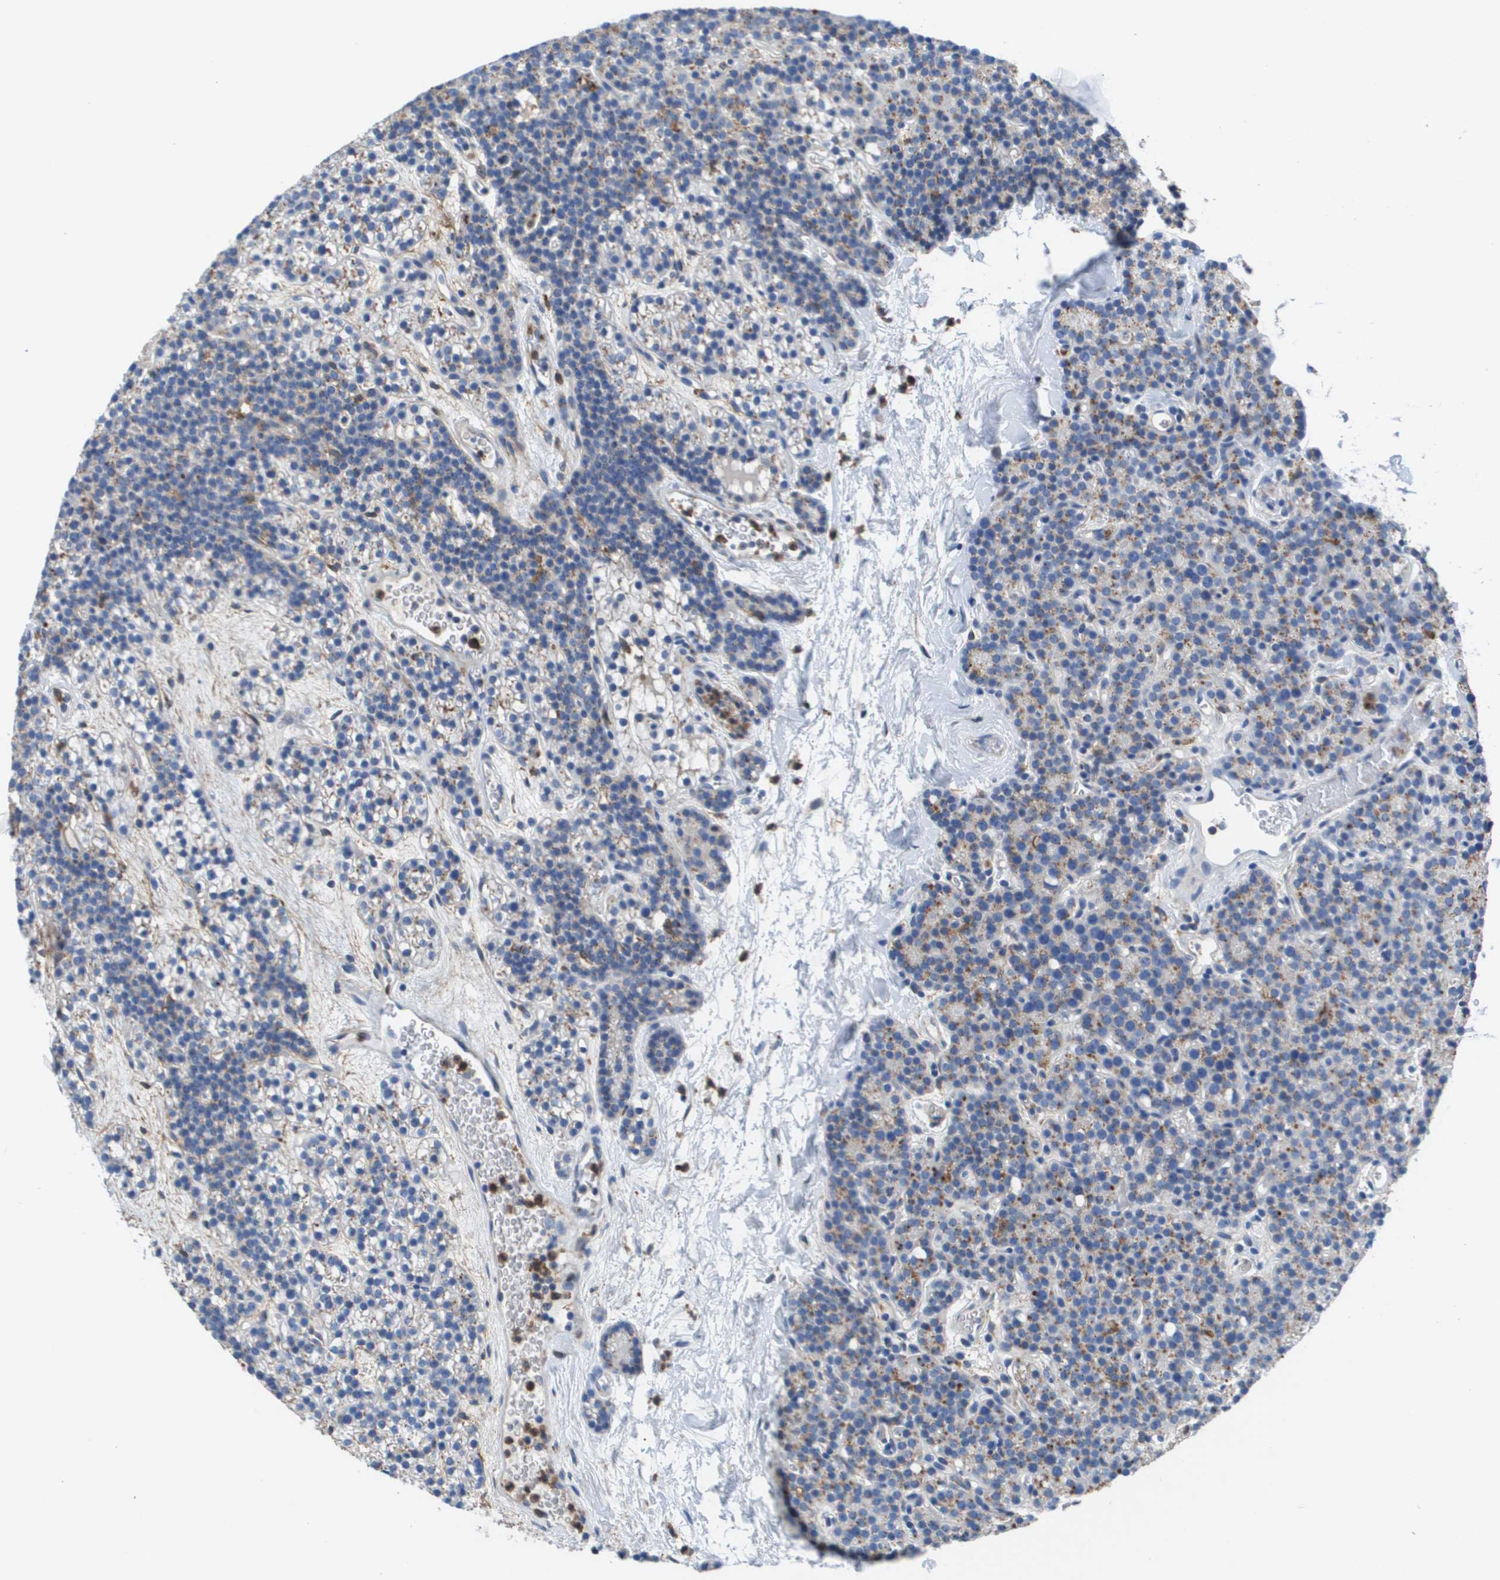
{"staining": {"intensity": "weak", "quantity": "<25%", "location": "cytoplasmic/membranous"}, "tissue": "parathyroid gland", "cell_type": "Glandular cells", "image_type": "normal", "snomed": [{"axis": "morphology", "description": "Normal tissue, NOS"}, {"axis": "morphology", "description": "Adenoma, NOS"}, {"axis": "topography", "description": "Parathyroid gland"}], "caption": "IHC photomicrograph of unremarkable parathyroid gland: human parathyroid gland stained with DAB shows no significant protein expression in glandular cells.", "gene": "SLC37A2", "patient": {"sex": "female", "age": 54}}